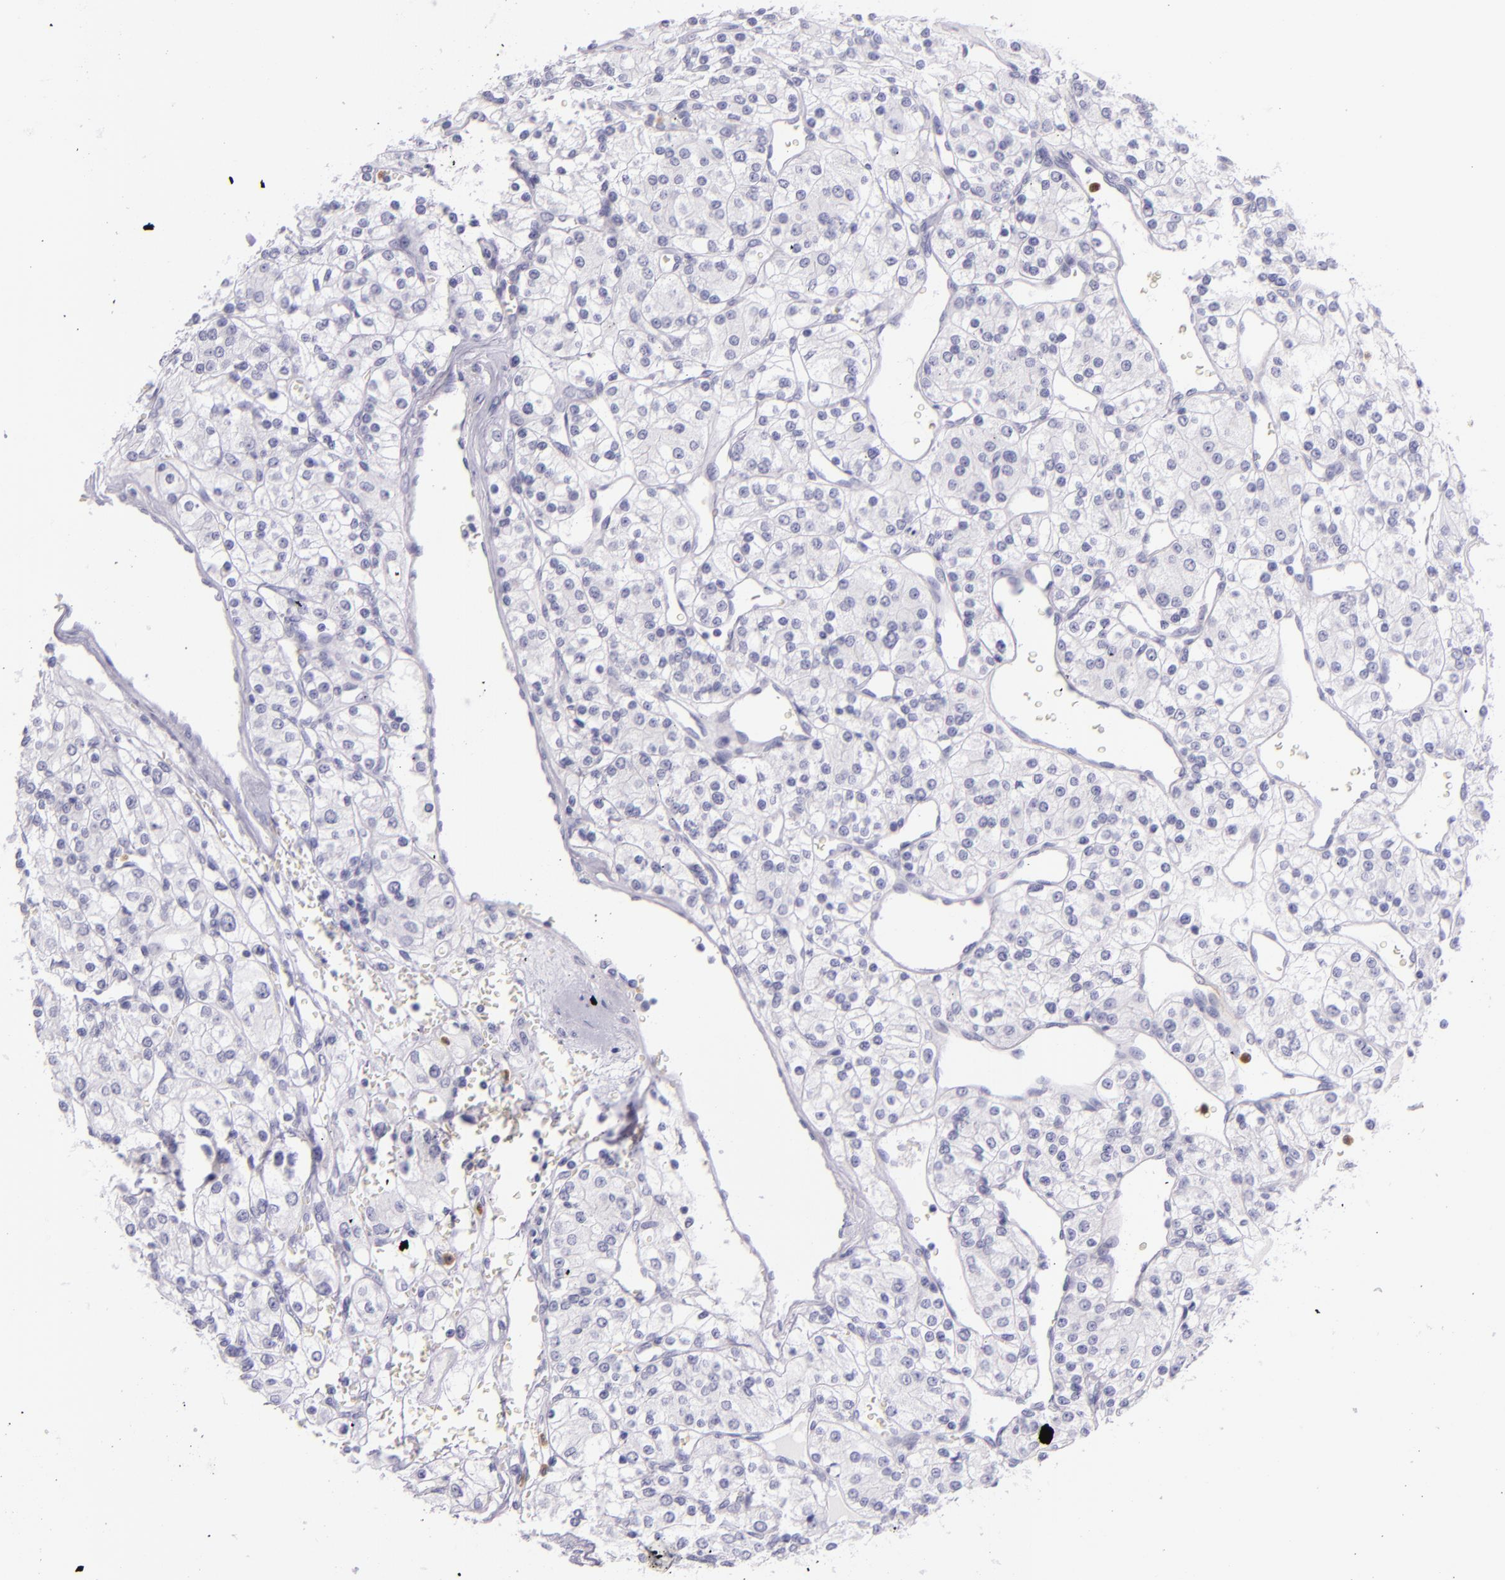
{"staining": {"intensity": "negative", "quantity": "none", "location": "none"}, "tissue": "renal cancer", "cell_type": "Tumor cells", "image_type": "cancer", "snomed": [{"axis": "morphology", "description": "Adenocarcinoma, NOS"}, {"axis": "topography", "description": "Kidney"}], "caption": "A micrograph of renal cancer stained for a protein reveals no brown staining in tumor cells.", "gene": "CEACAM1", "patient": {"sex": "female", "age": 62}}